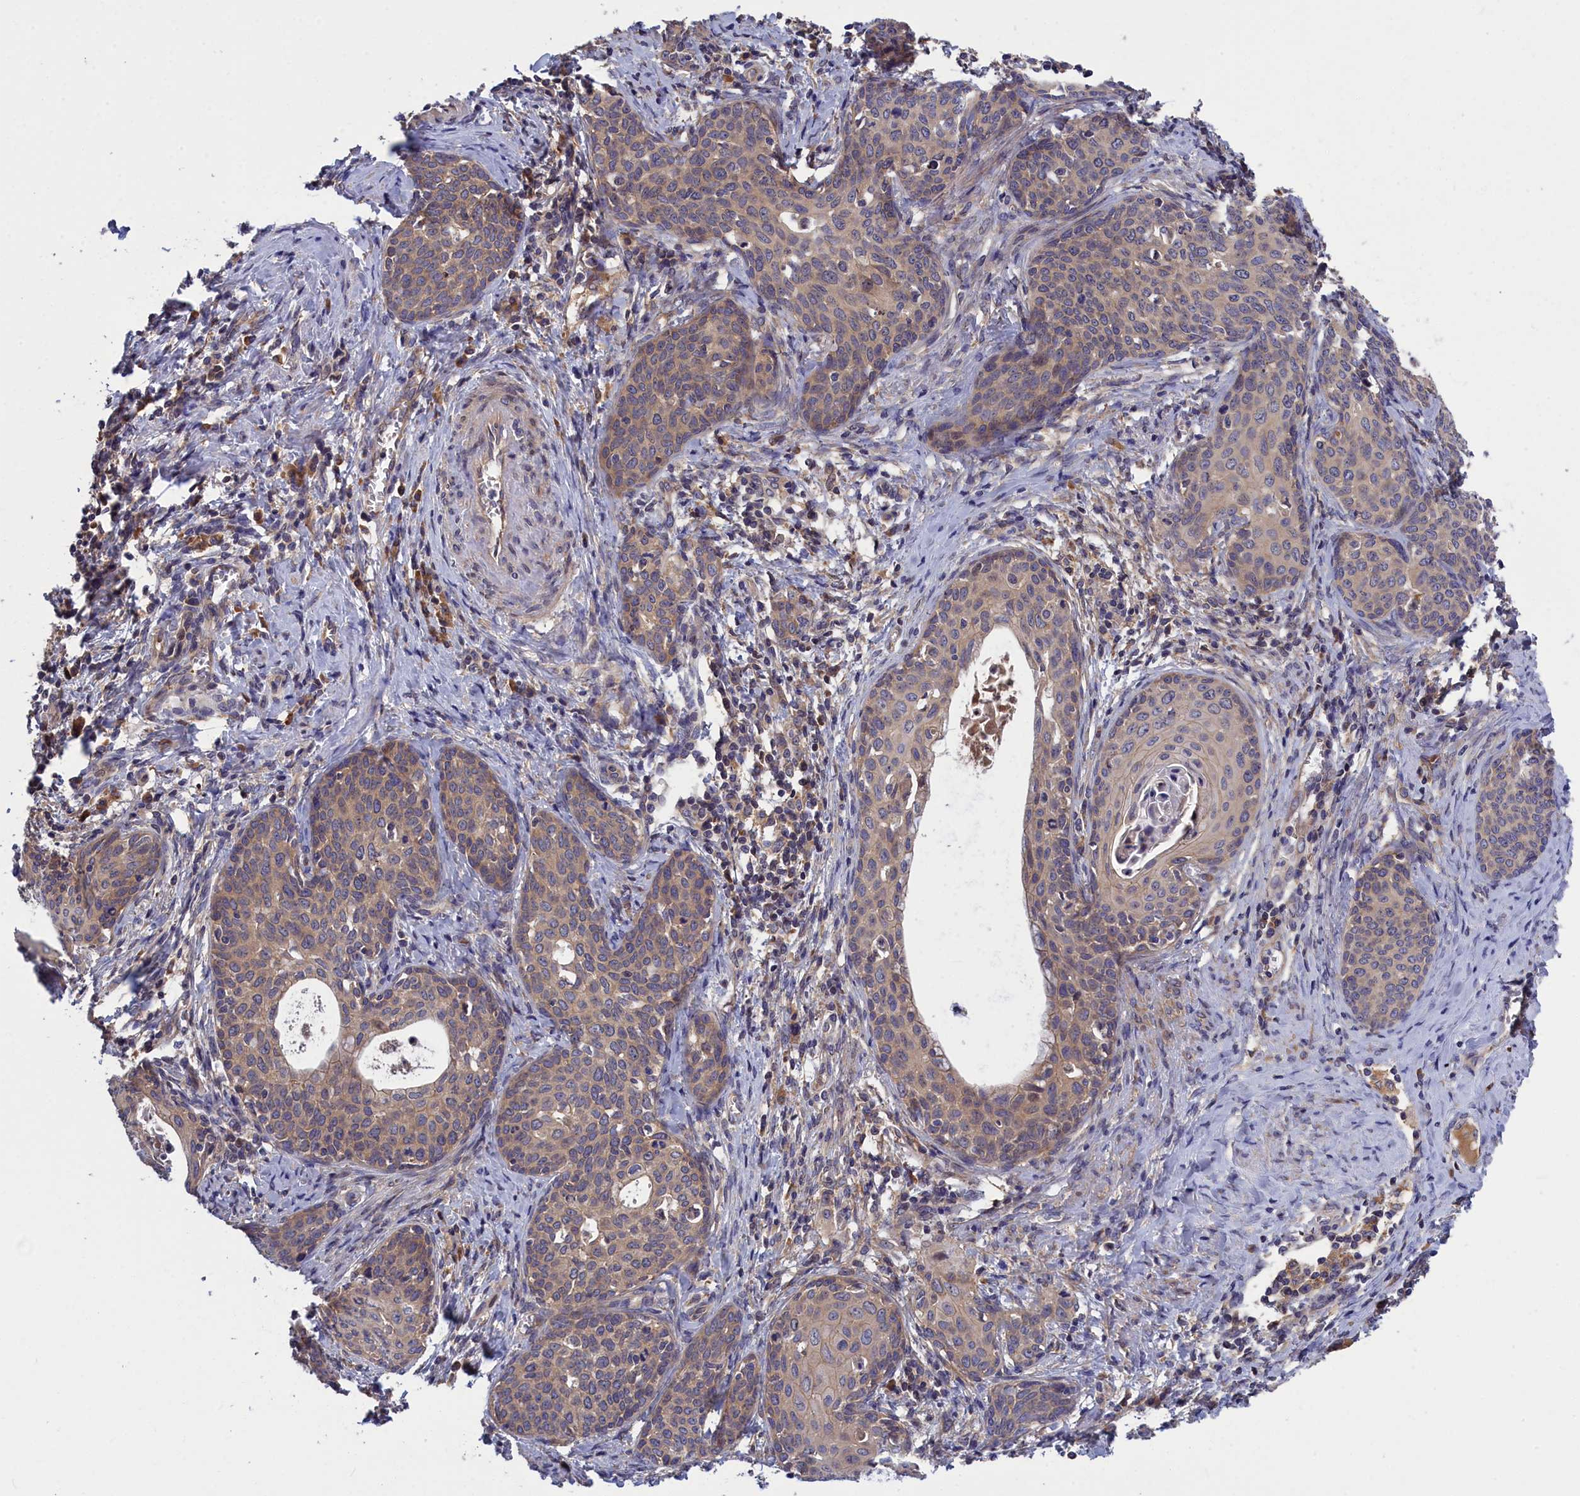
{"staining": {"intensity": "weak", "quantity": "25%-75%", "location": "cytoplasmic/membranous"}, "tissue": "cervical cancer", "cell_type": "Tumor cells", "image_type": "cancer", "snomed": [{"axis": "morphology", "description": "Squamous cell carcinoma, NOS"}, {"axis": "topography", "description": "Cervix"}], "caption": "Tumor cells display weak cytoplasmic/membranous staining in approximately 25%-75% of cells in cervical squamous cell carcinoma.", "gene": "CRACD", "patient": {"sex": "female", "age": 52}}